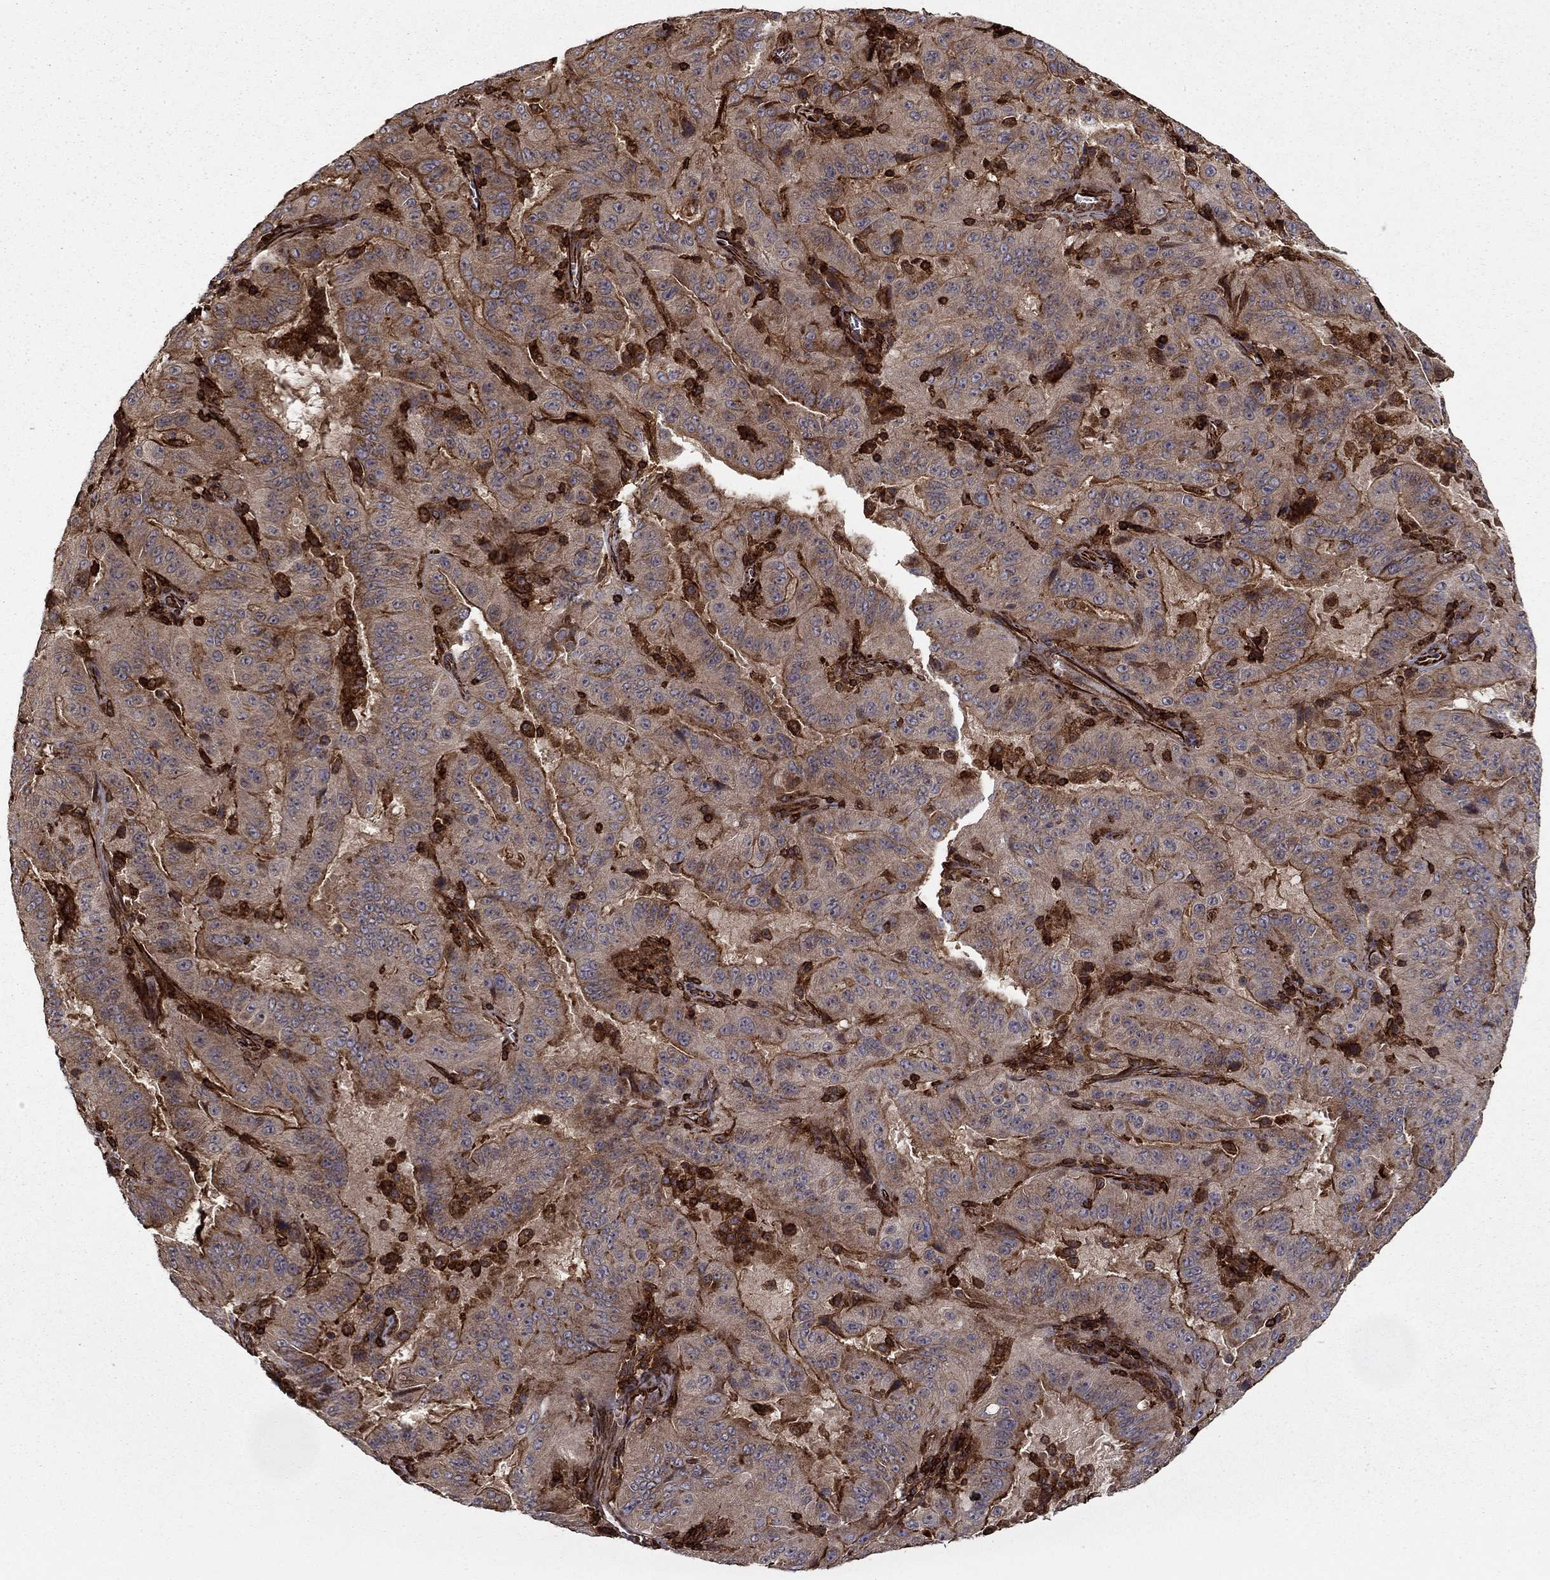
{"staining": {"intensity": "strong", "quantity": "25%-75%", "location": "cytoplasmic/membranous"}, "tissue": "pancreatic cancer", "cell_type": "Tumor cells", "image_type": "cancer", "snomed": [{"axis": "morphology", "description": "Adenocarcinoma, NOS"}, {"axis": "topography", "description": "Pancreas"}], "caption": "High-magnification brightfield microscopy of adenocarcinoma (pancreatic) stained with DAB (brown) and counterstained with hematoxylin (blue). tumor cells exhibit strong cytoplasmic/membranous positivity is seen in about25%-75% of cells.", "gene": "ADM", "patient": {"sex": "male", "age": 63}}